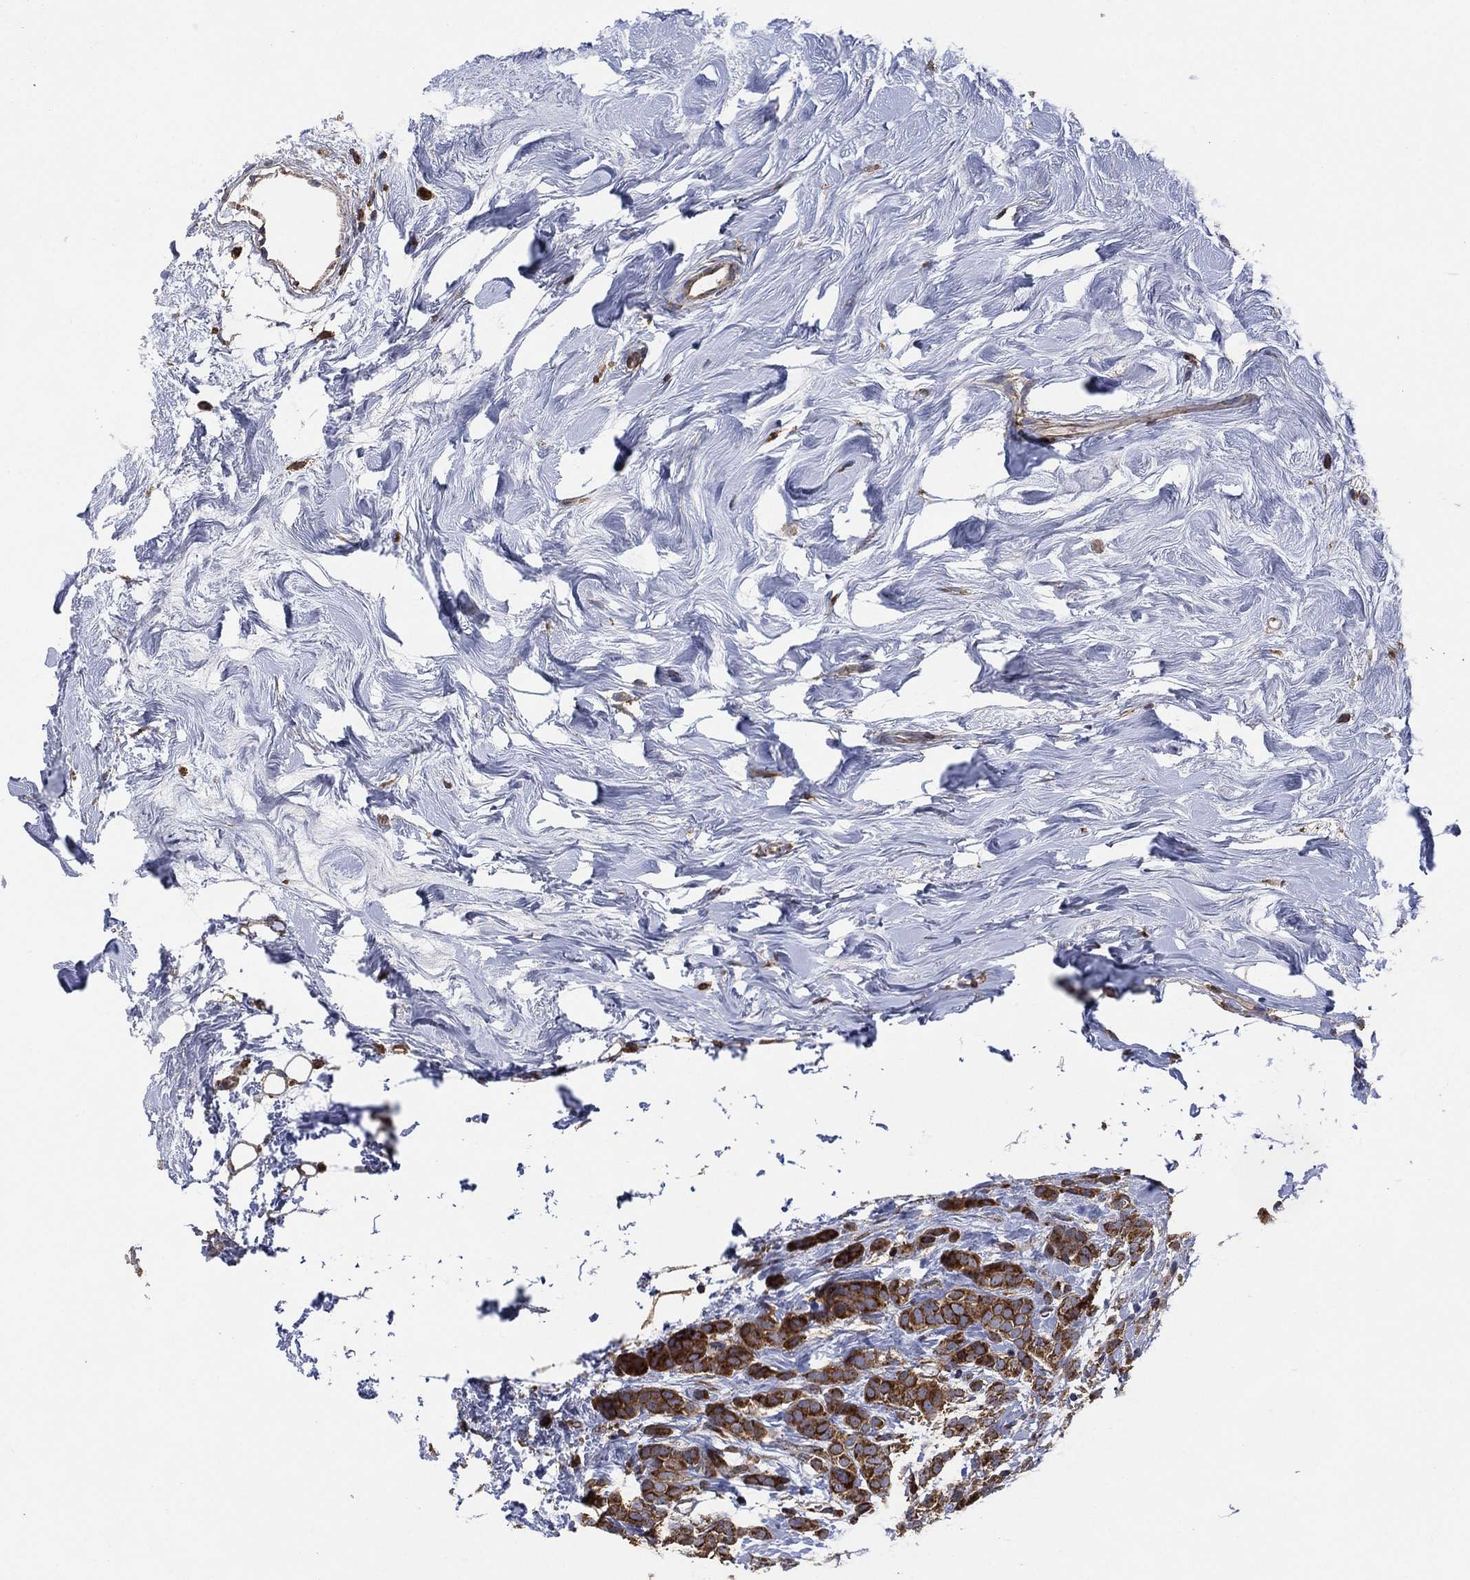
{"staining": {"intensity": "strong", "quantity": ">75%", "location": "cytoplasmic/membranous"}, "tissue": "breast cancer", "cell_type": "Tumor cells", "image_type": "cancer", "snomed": [{"axis": "morphology", "description": "Lobular carcinoma"}, {"axis": "topography", "description": "Breast"}], "caption": "Protein staining of breast lobular carcinoma tissue reveals strong cytoplasmic/membranous expression in approximately >75% of tumor cells. (Stains: DAB in brown, nuclei in blue, Microscopy: brightfield microscopy at high magnification).", "gene": "LIMD1", "patient": {"sex": "female", "age": 49}}